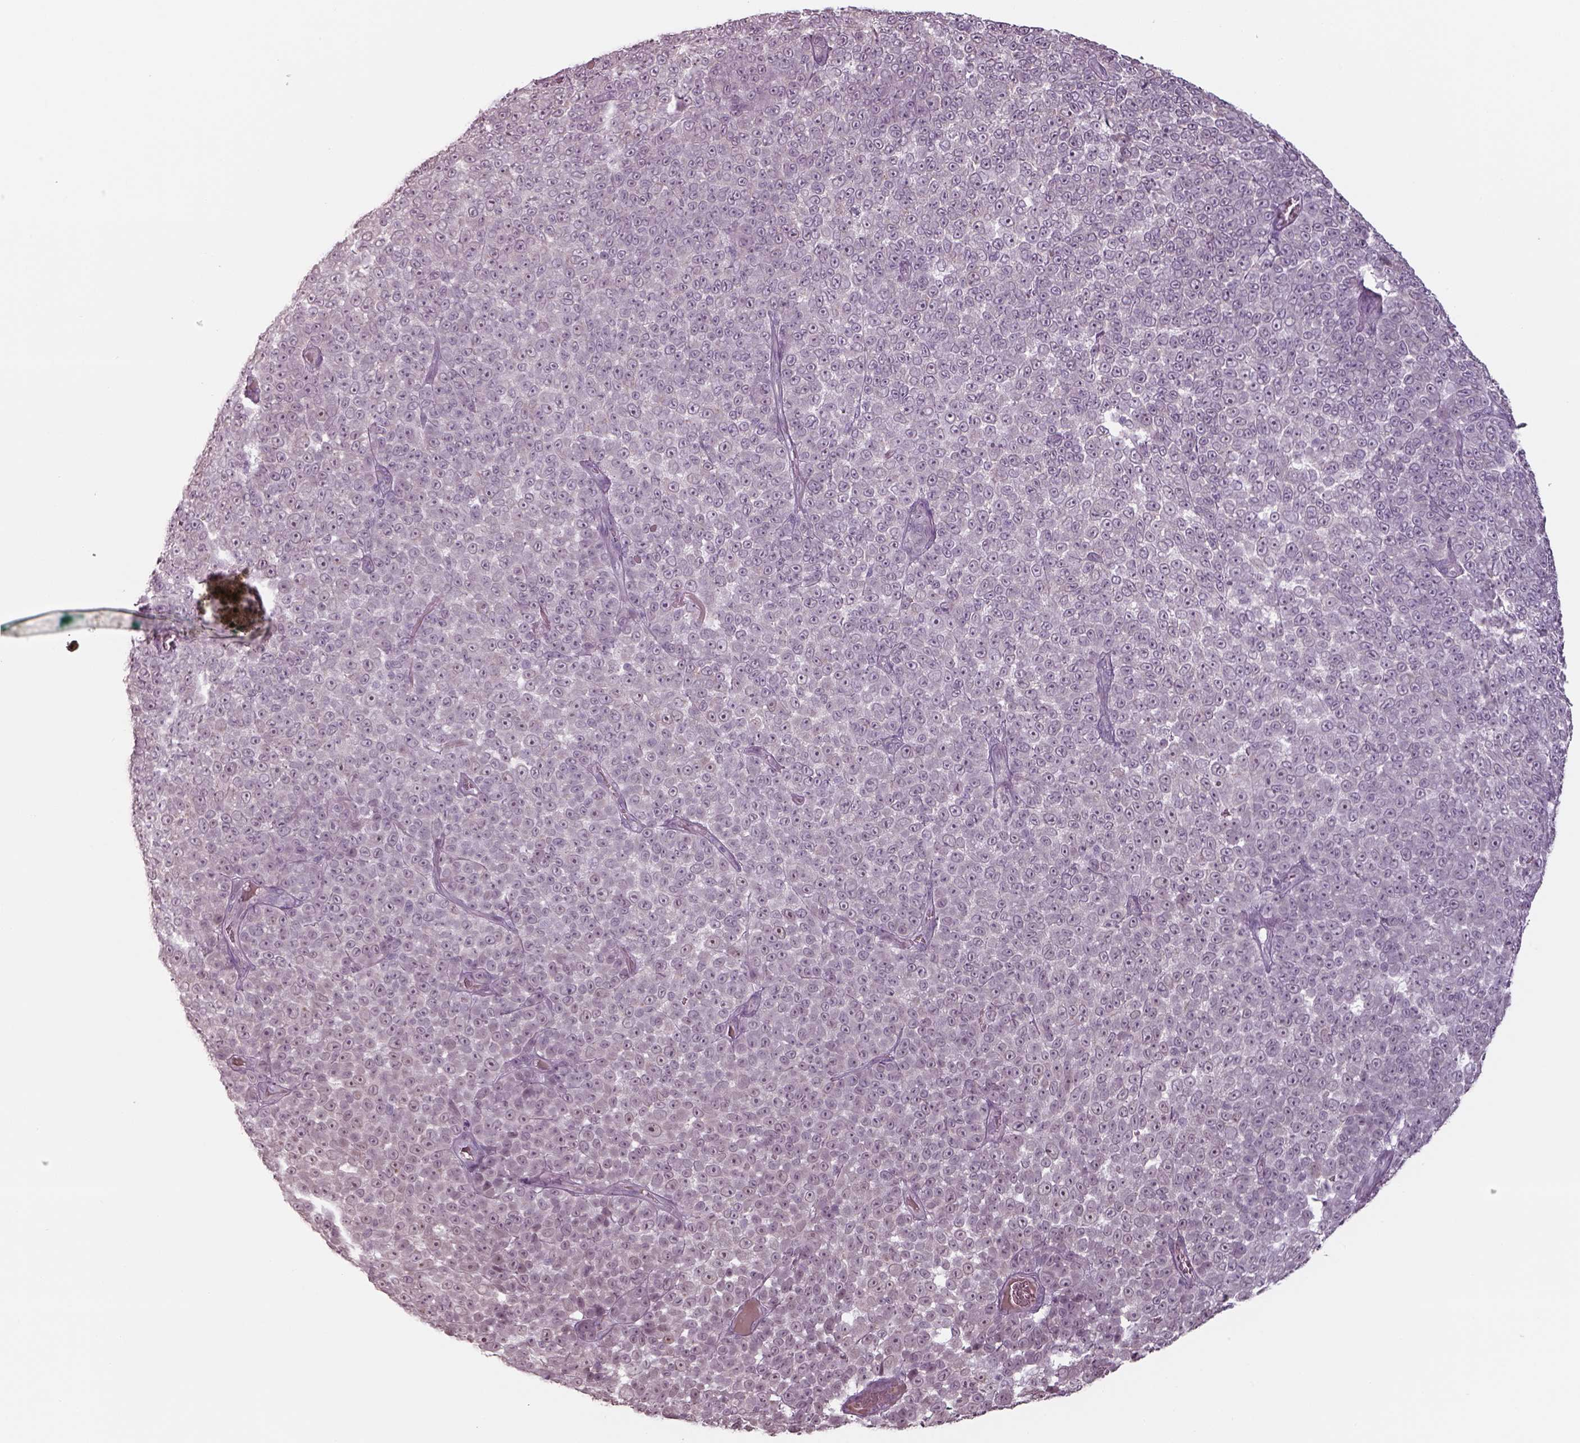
{"staining": {"intensity": "negative", "quantity": "none", "location": "none"}, "tissue": "melanoma", "cell_type": "Tumor cells", "image_type": "cancer", "snomed": [{"axis": "morphology", "description": "Malignant melanoma, NOS"}, {"axis": "topography", "description": "Skin"}], "caption": "A high-resolution image shows IHC staining of melanoma, which displays no significant expression in tumor cells.", "gene": "SEPTIN14", "patient": {"sex": "female", "age": 95}}